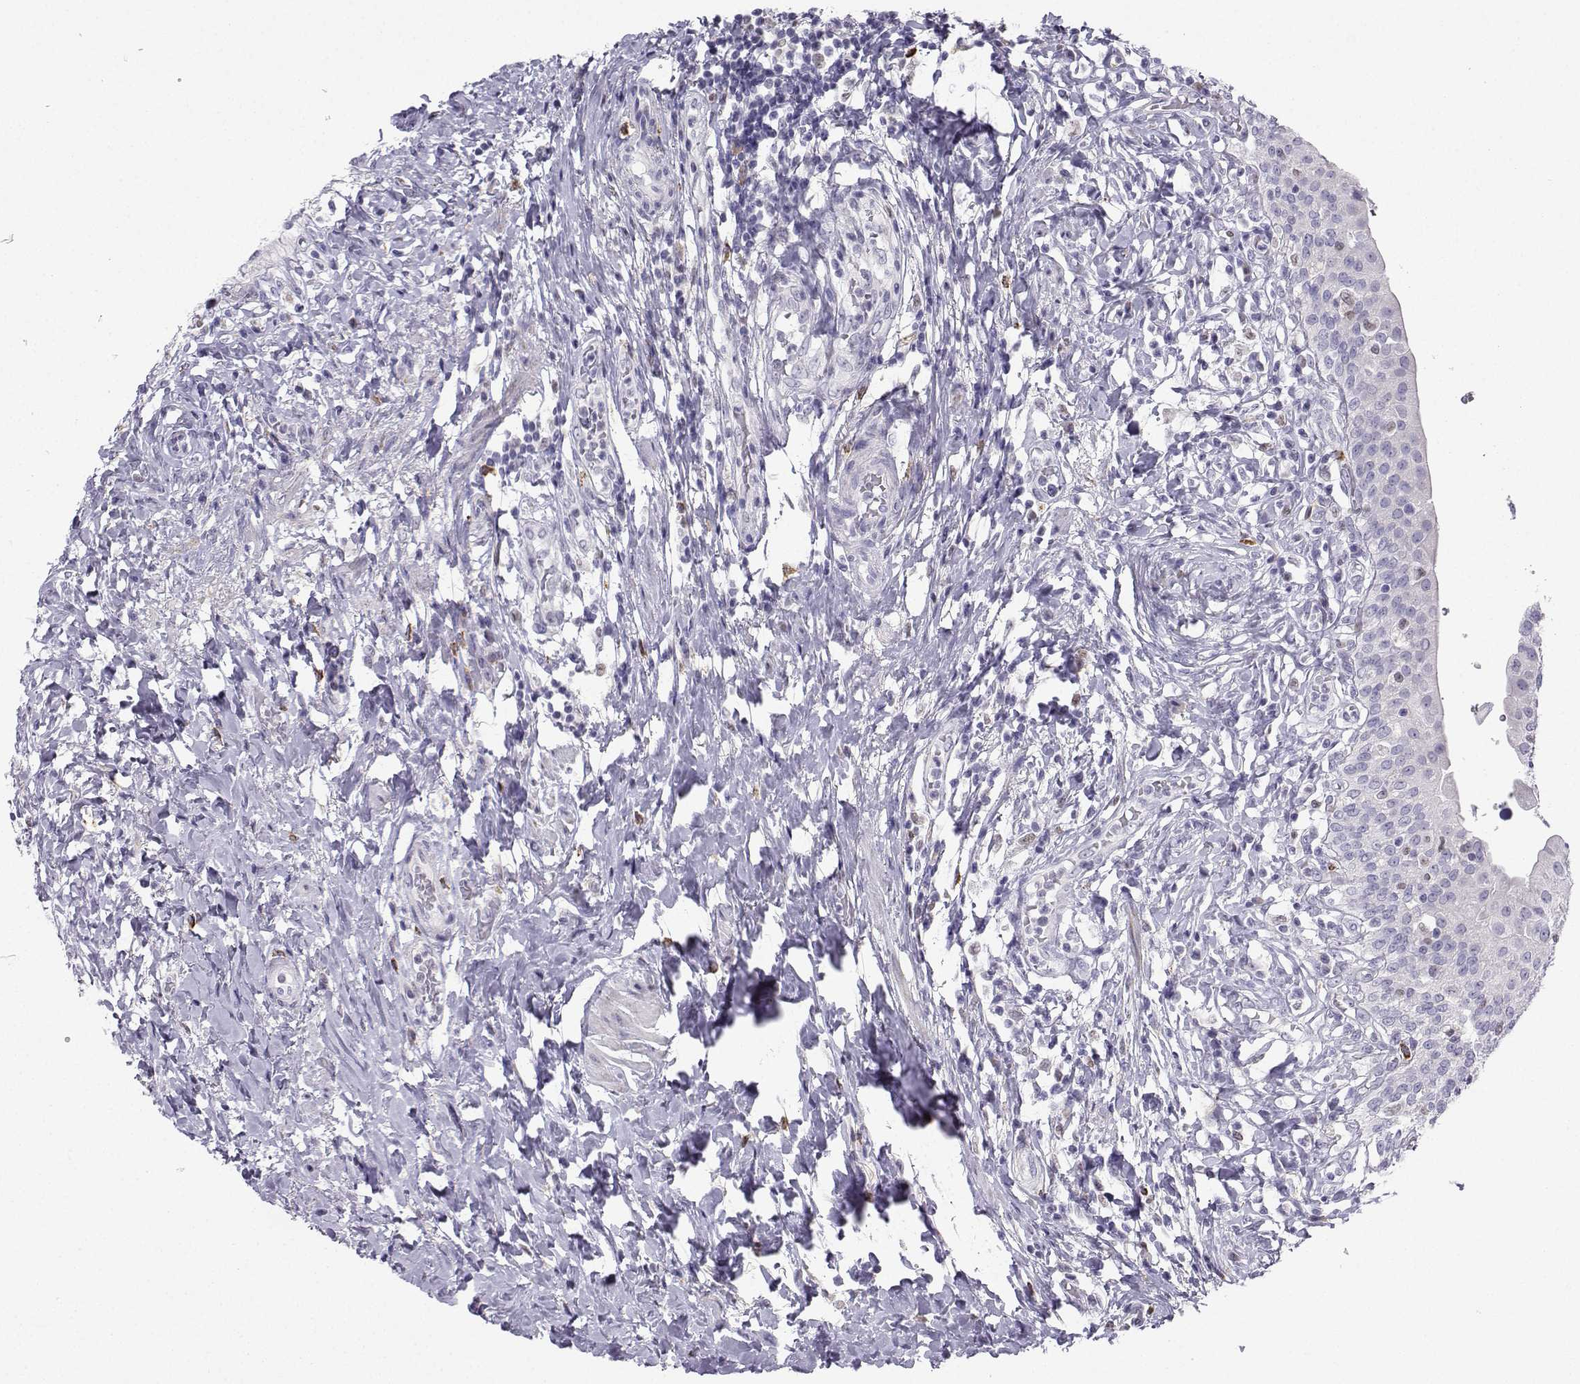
{"staining": {"intensity": "negative", "quantity": "none", "location": "none"}, "tissue": "urinary bladder", "cell_type": "Urothelial cells", "image_type": "normal", "snomed": [{"axis": "morphology", "description": "Normal tissue, NOS"}, {"axis": "morphology", "description": "Inflammation, NOS"}, {"axis": "topography", "description": "Urinary bladder"}], "caption": "High magnification brightfield microscopy of unremarkable urinary bladder stained with DAB (brown) and counterstained with hematoxylin (blue): urothelial cells show no significant staining. Brightfield microscopy of IHC stained with DAB (3,3'-diaminobenzidine) (brown) and hematoxylin (blue), captured at high magnification.", "gene": "DCLK3", "patient": {"sex": "male", "age": 64}}